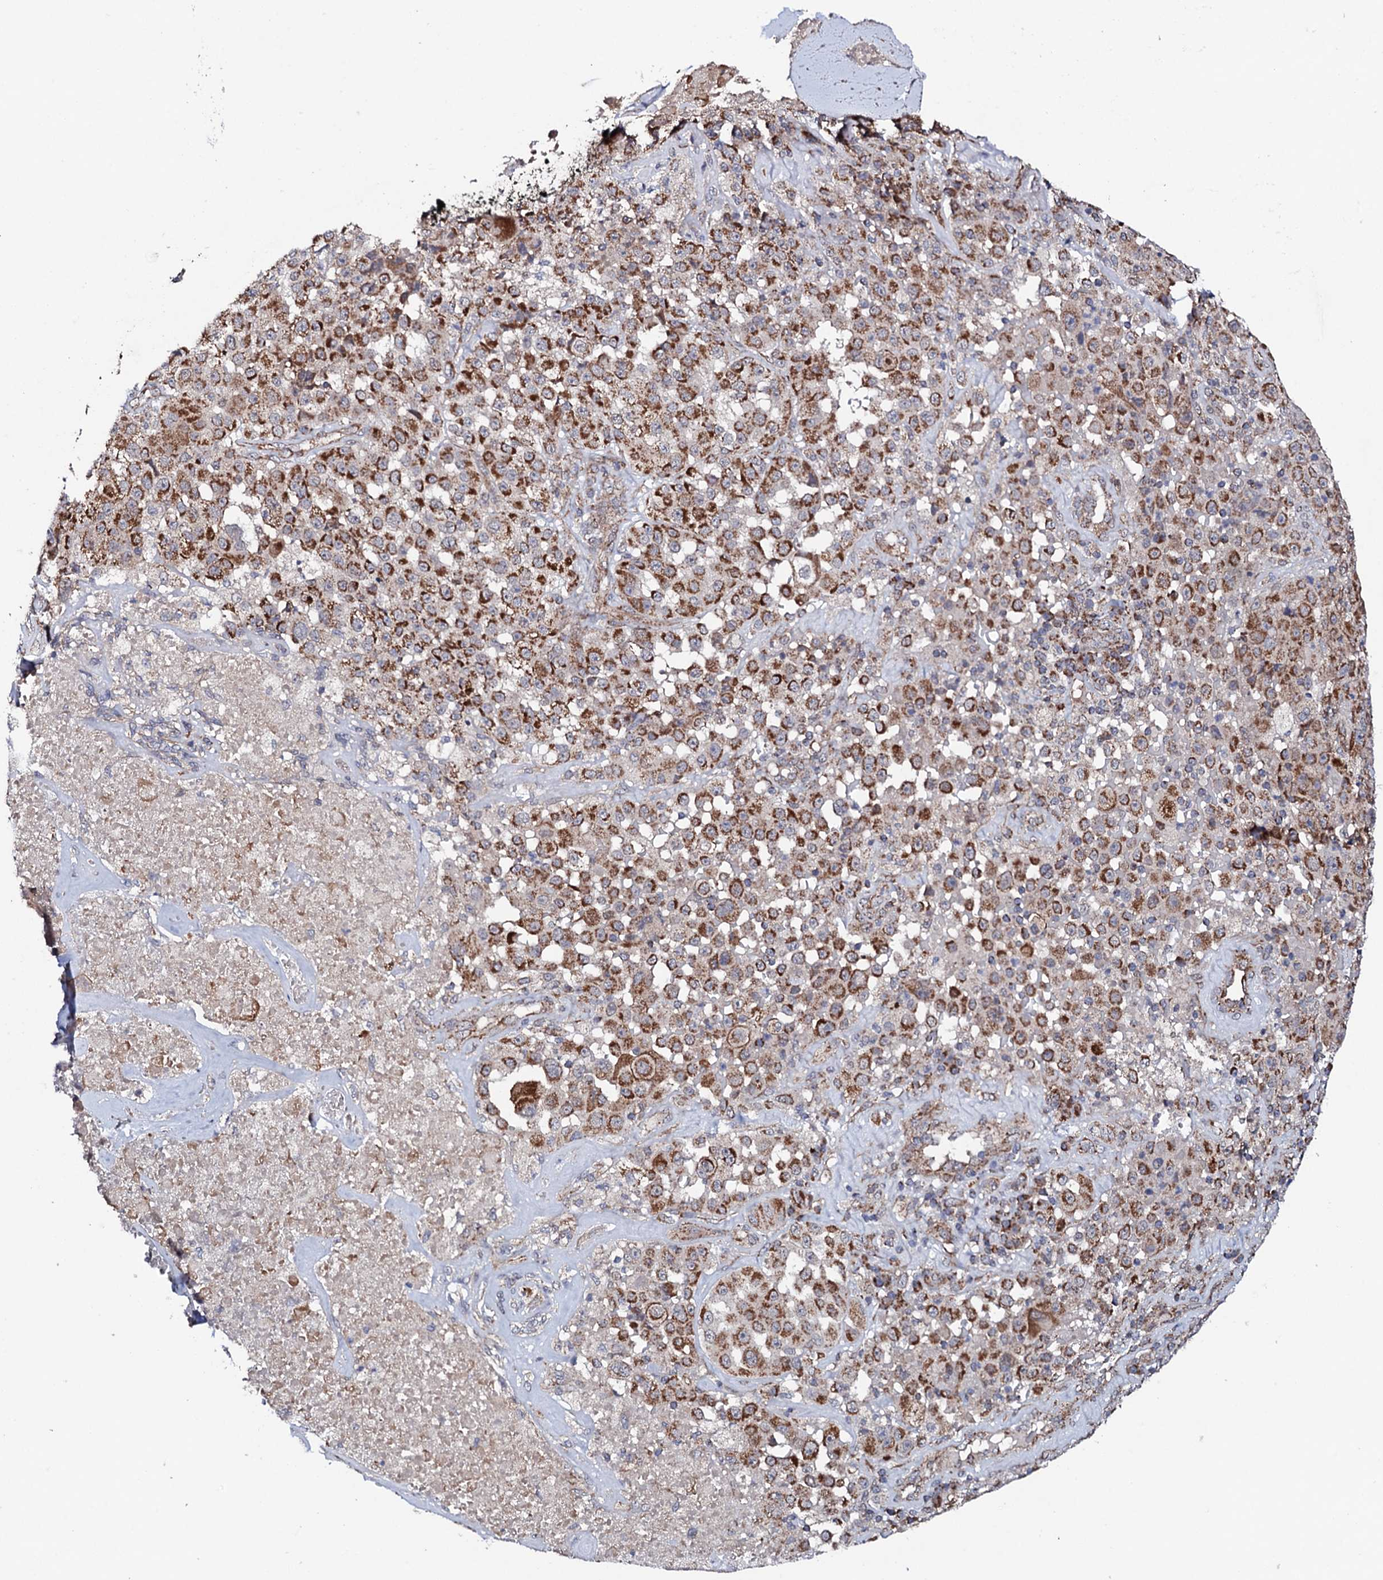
{"staining": {"intensity": "strong", "quantity": ">75%", "location": "cytoplasmic/membranous"}, "tissue": "melanoma", "cell_type": "Tumor cells", "image_type": "cancer", "snomed": [{"axis": "morphology", "description": "Malignant melanoma, Metastatic site"}, {"axis": "topography", "description": "Lymph node"}], "caption": "Malignant melanoma (metastatic site) stained for a protein (brown) exhibits strong cytoplasmic/membranous positive positivity in approximately >75% of tumor cells.", "gene": "MTIF3", "patient": {"sex": "male", "age": 62}}